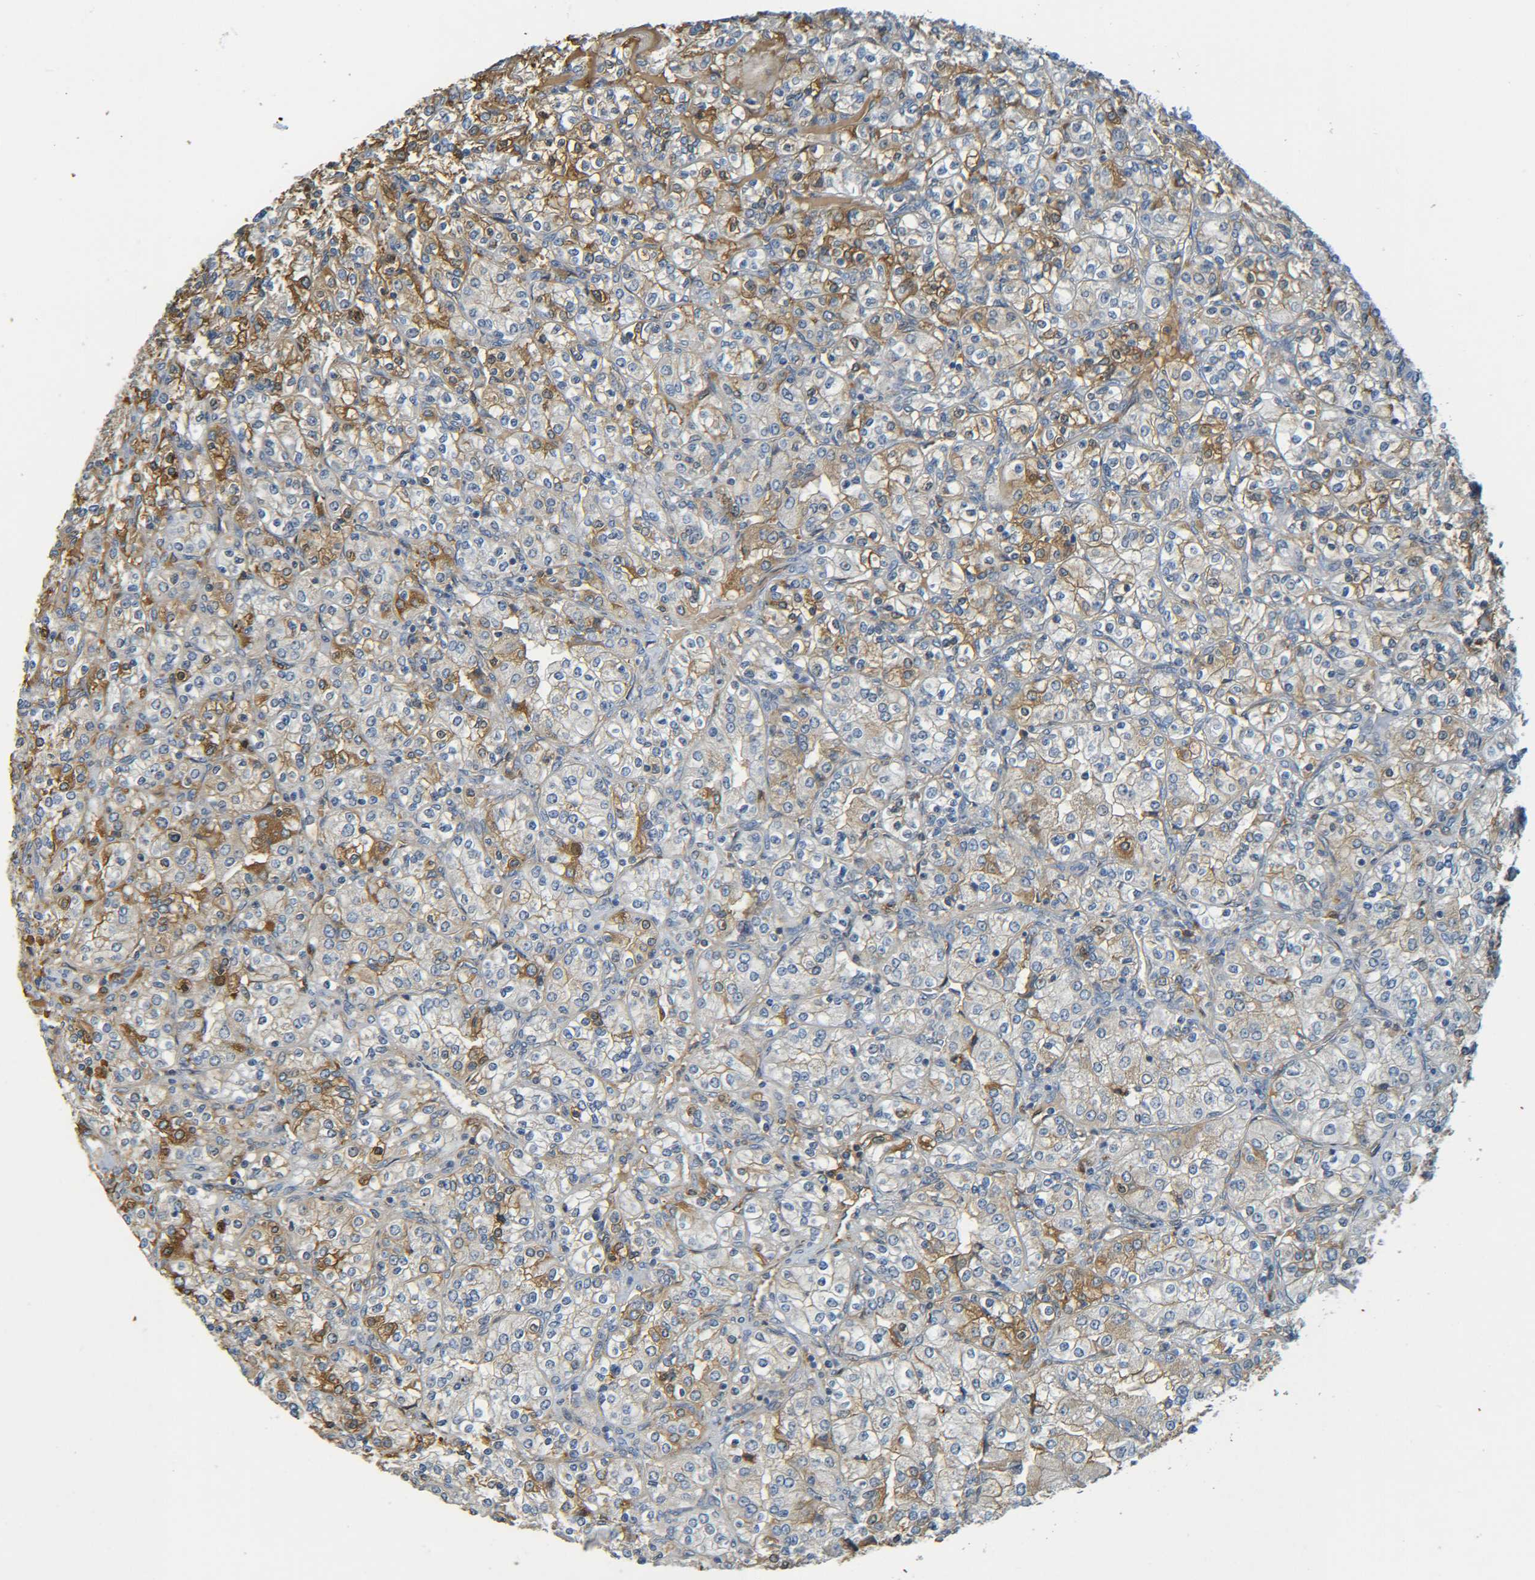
{"staining": {"intensity": "moderate", "quantity": ">75%", "location": "cytoplasmic/membranous"}, "tissue": "renal cancer", "cell_type": "Tumor cells", "image_type": "cancer", "snomed": [{"axis": "morphology", "description": "Adenocarcinoma, NOS"}, {"axis": "topography", "description": "Kidney"}], "caption": "Protein expression by IHC shows moderate cytoplasmic/membranous staining in approximately >75% of tumor cells in adenocarcinoma (renal).", "gene": "C1QA", "patient": {"sex": "male", "age": 77}}